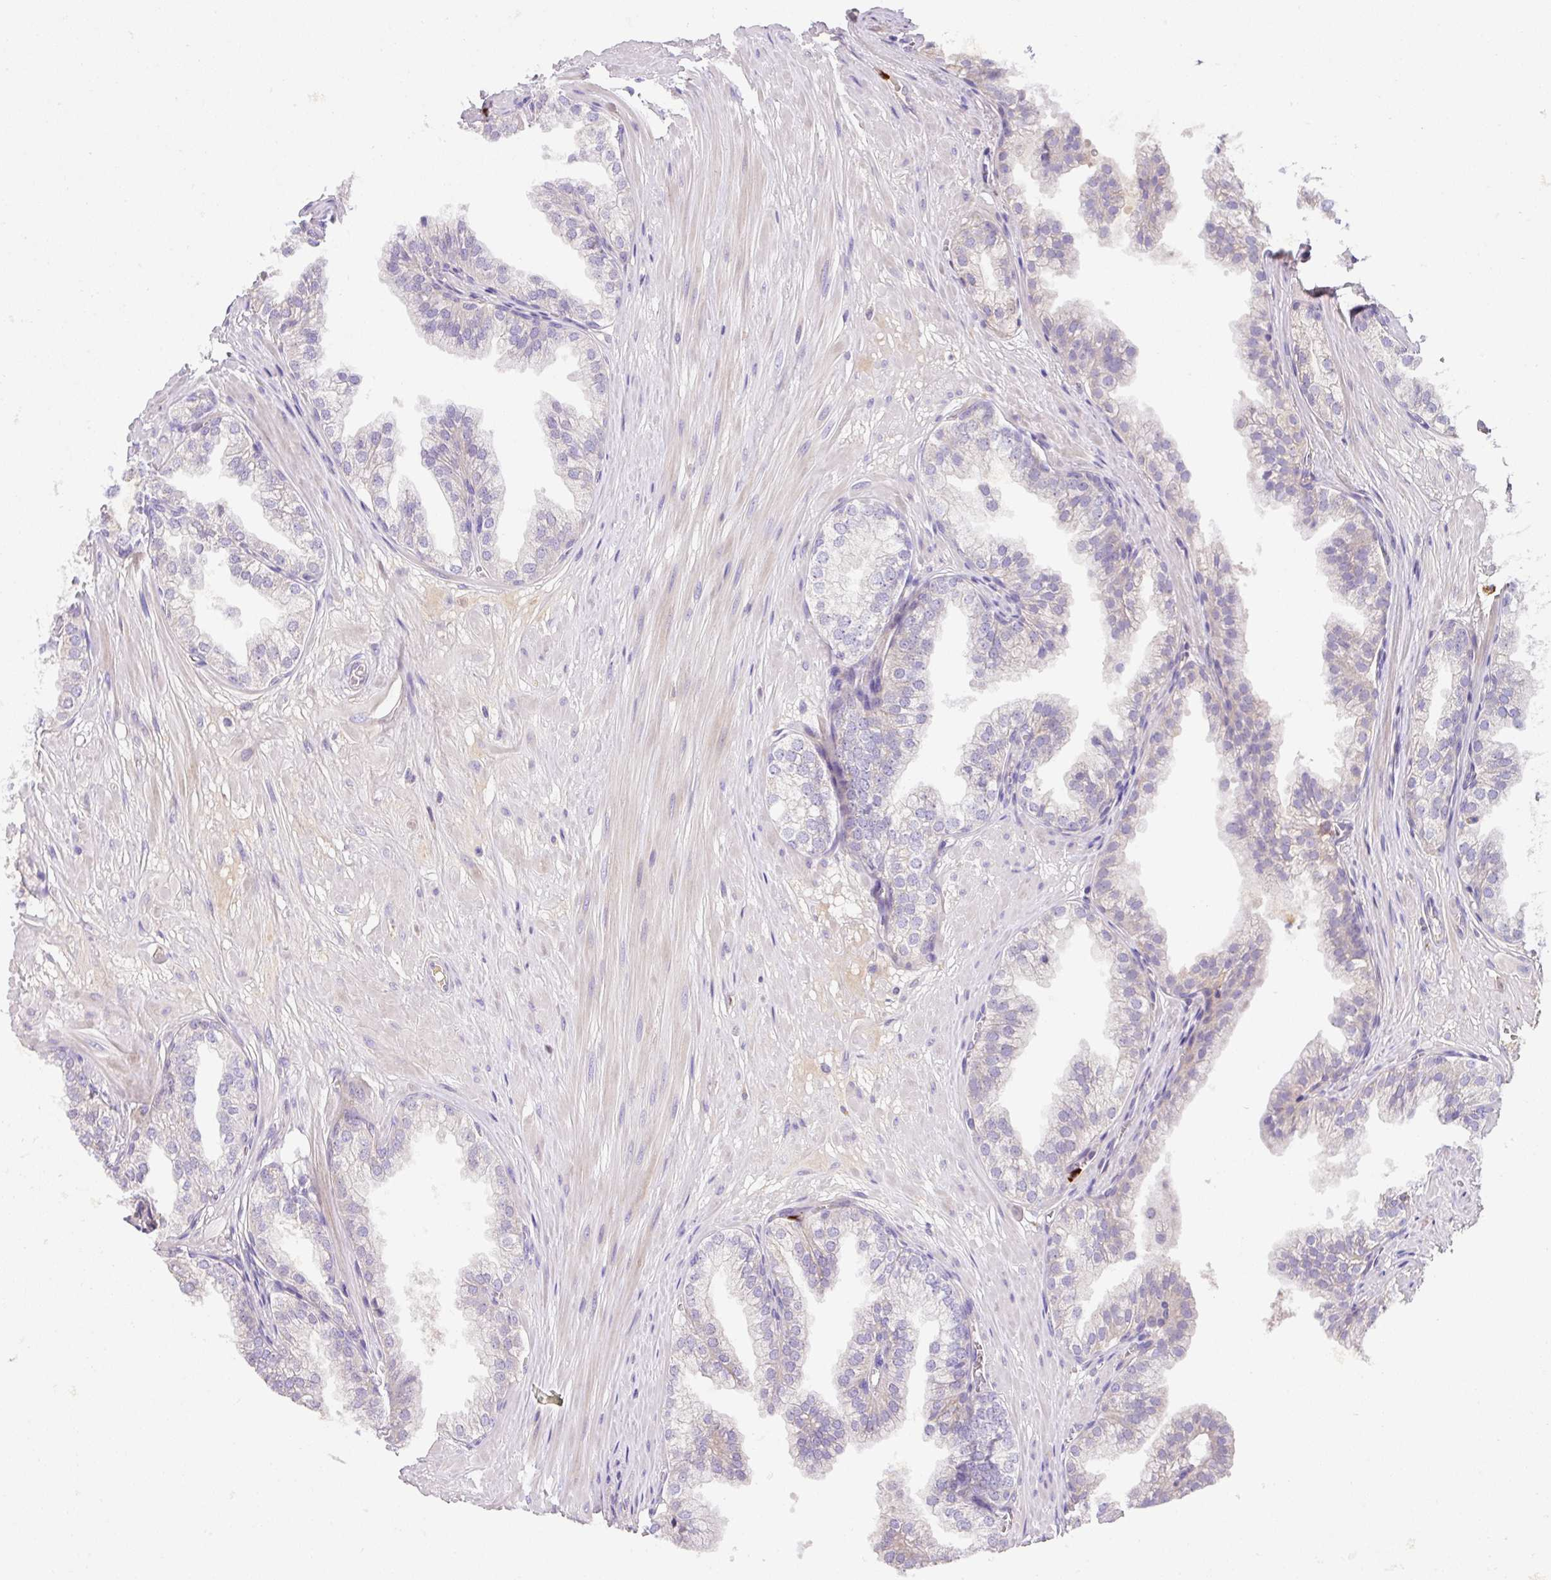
{"staining": {"intensity": "weak", "quantity": "<25%", "location": "cytoplasmic/membranous"}, "tissue": "prostate", "cell_type": "Glandular cells", "image_type": "normal", "snomed": [{"axis": "morphology", "description": "Normal tissue, NOS"}, {"axis": "topography", "description": "Prostate"}, {"axis": "topography", "description": "Peripheral nerve tissue"}], "caption": "Immunohistochemistry micrograph of benign prostate stained for a protein (brown), which reveals no positivity in glandular cells. (Immunohistochemistry (ihc), brightfield microscopy, high magnification).", "gene": "CRISP3", "patient": {"sex": "male", "age": 55}}